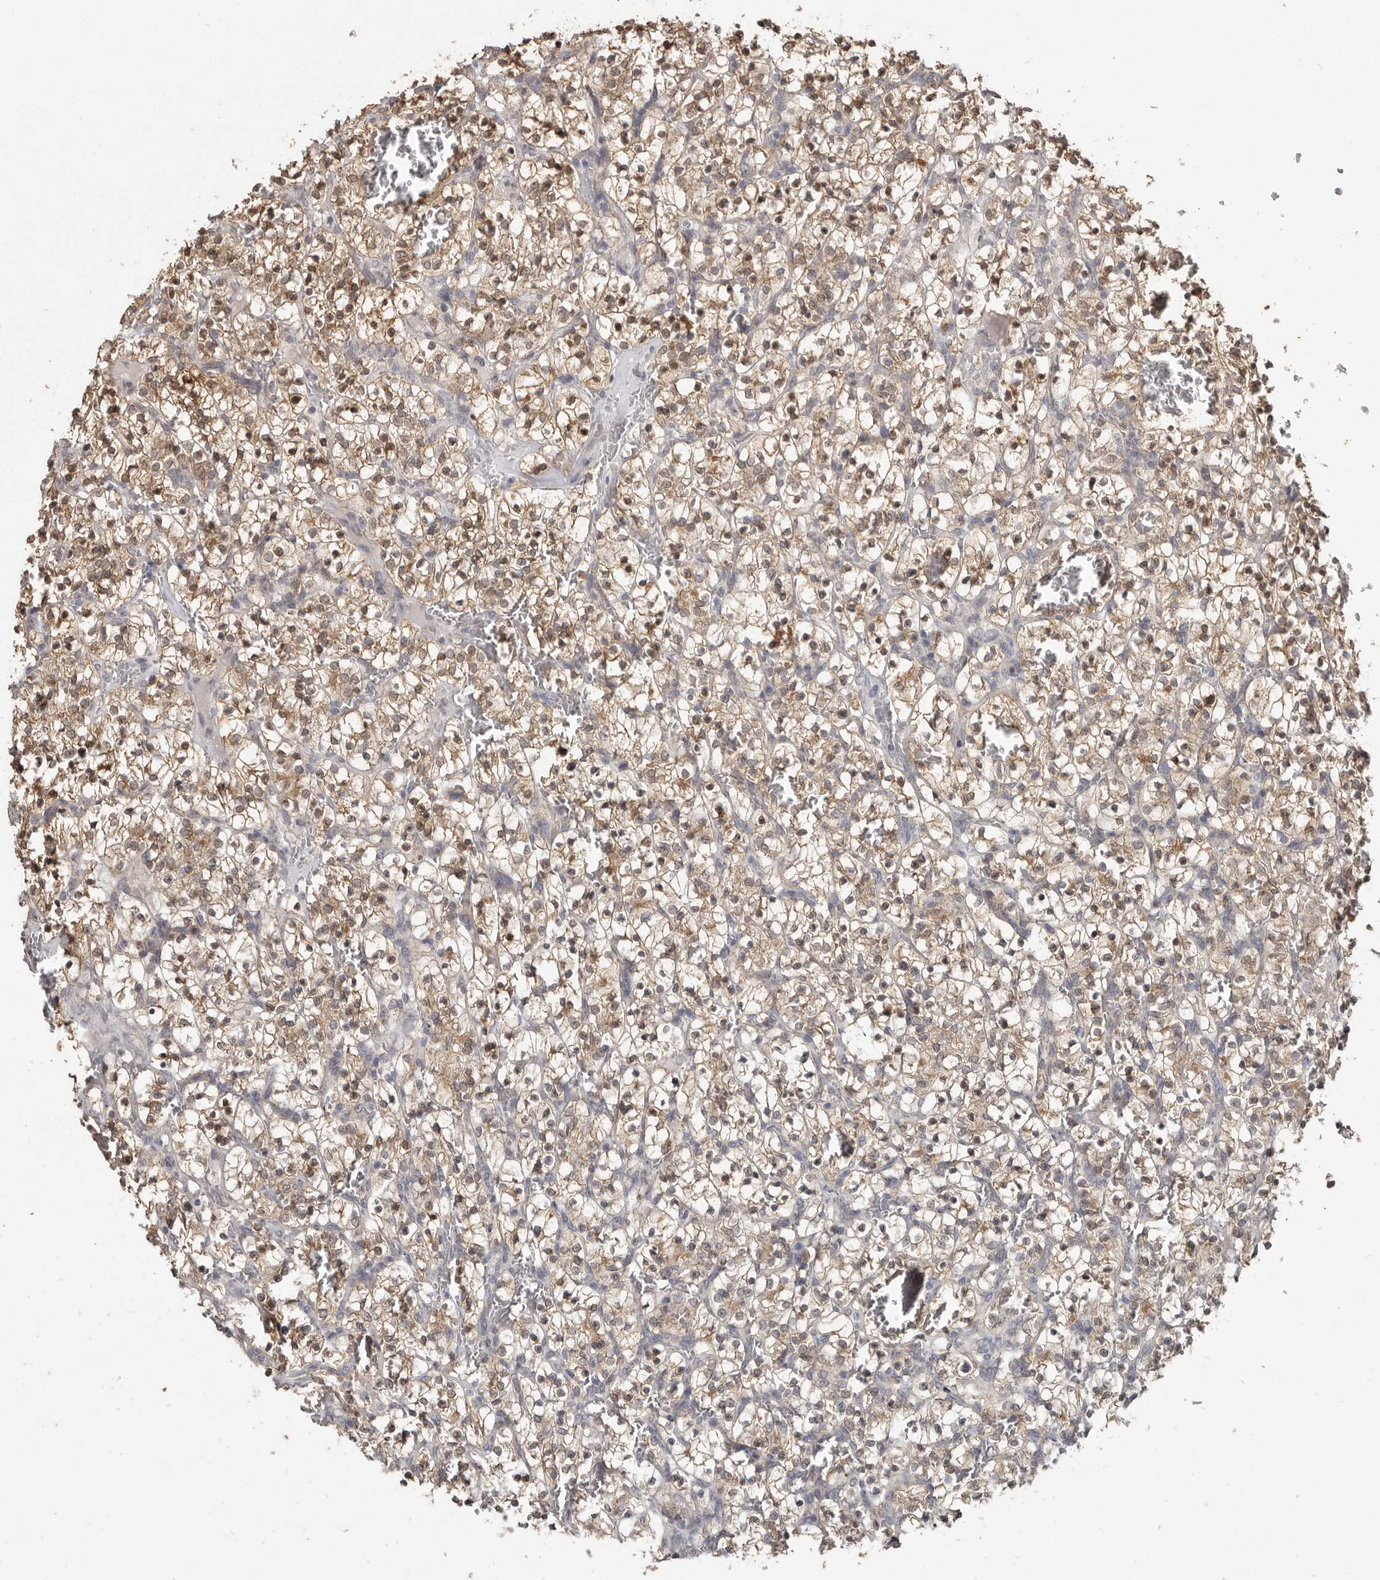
{"staining": {"intensity": "moderate", "quantity": ">75%", "location": "cytoplasmic/membranous,nuclear"}, "tissue": "renal cancer", "cell_type": "Tumor cells", "image_type": "cancer", "snomed": [{"axis": "morphology", "description": "Adenocarcinoma, NOS"}, {"axis": "topography", "description": "Kidney"}], "caption": "Renal adenocarcinoma stained for a protein reveals moderate cytoplasmic/membranous and nuclear positivity in tumor cells.", "gene": "LINGO2", "patient": {"sex": "female", "age": 57}}